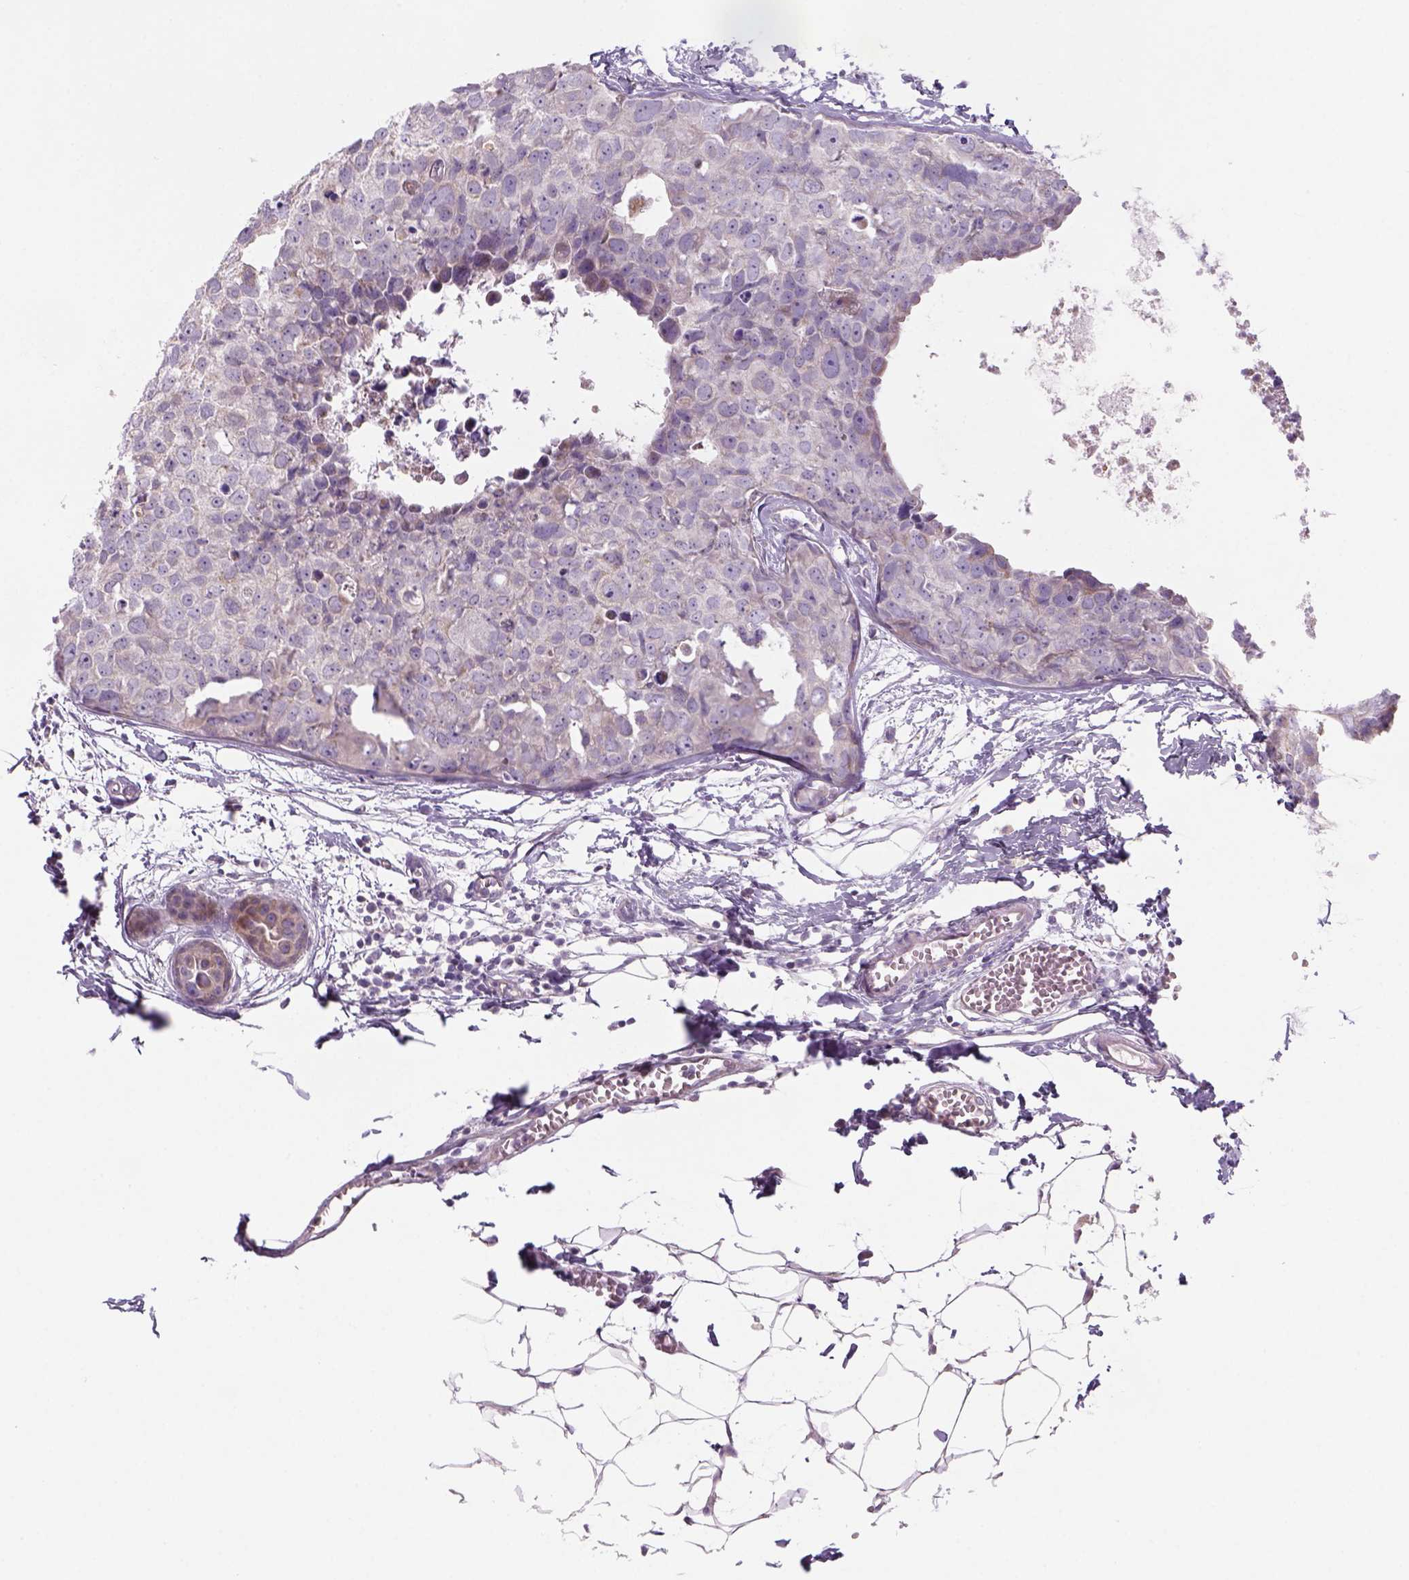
{"staining": {"intensity": "negative", "quantity": "none", "location": "none"}, "tissue": "breast cancer", "cell_type": "Tumor cells", "image_type": "cancer", "snomed": [{"axis": "morphology", "description": "Duct carcinoma"}, {"axis": "topography", "description": "Breast"}], "caption": "A high-resolution histopathology image shows immunohistochemistry staining of infiltrating ductal carcinoma (breast), which shows no significant expression in tumor cells.", "gene": "ADGRV1", "patient": {"sex": "female", "age": 38}}